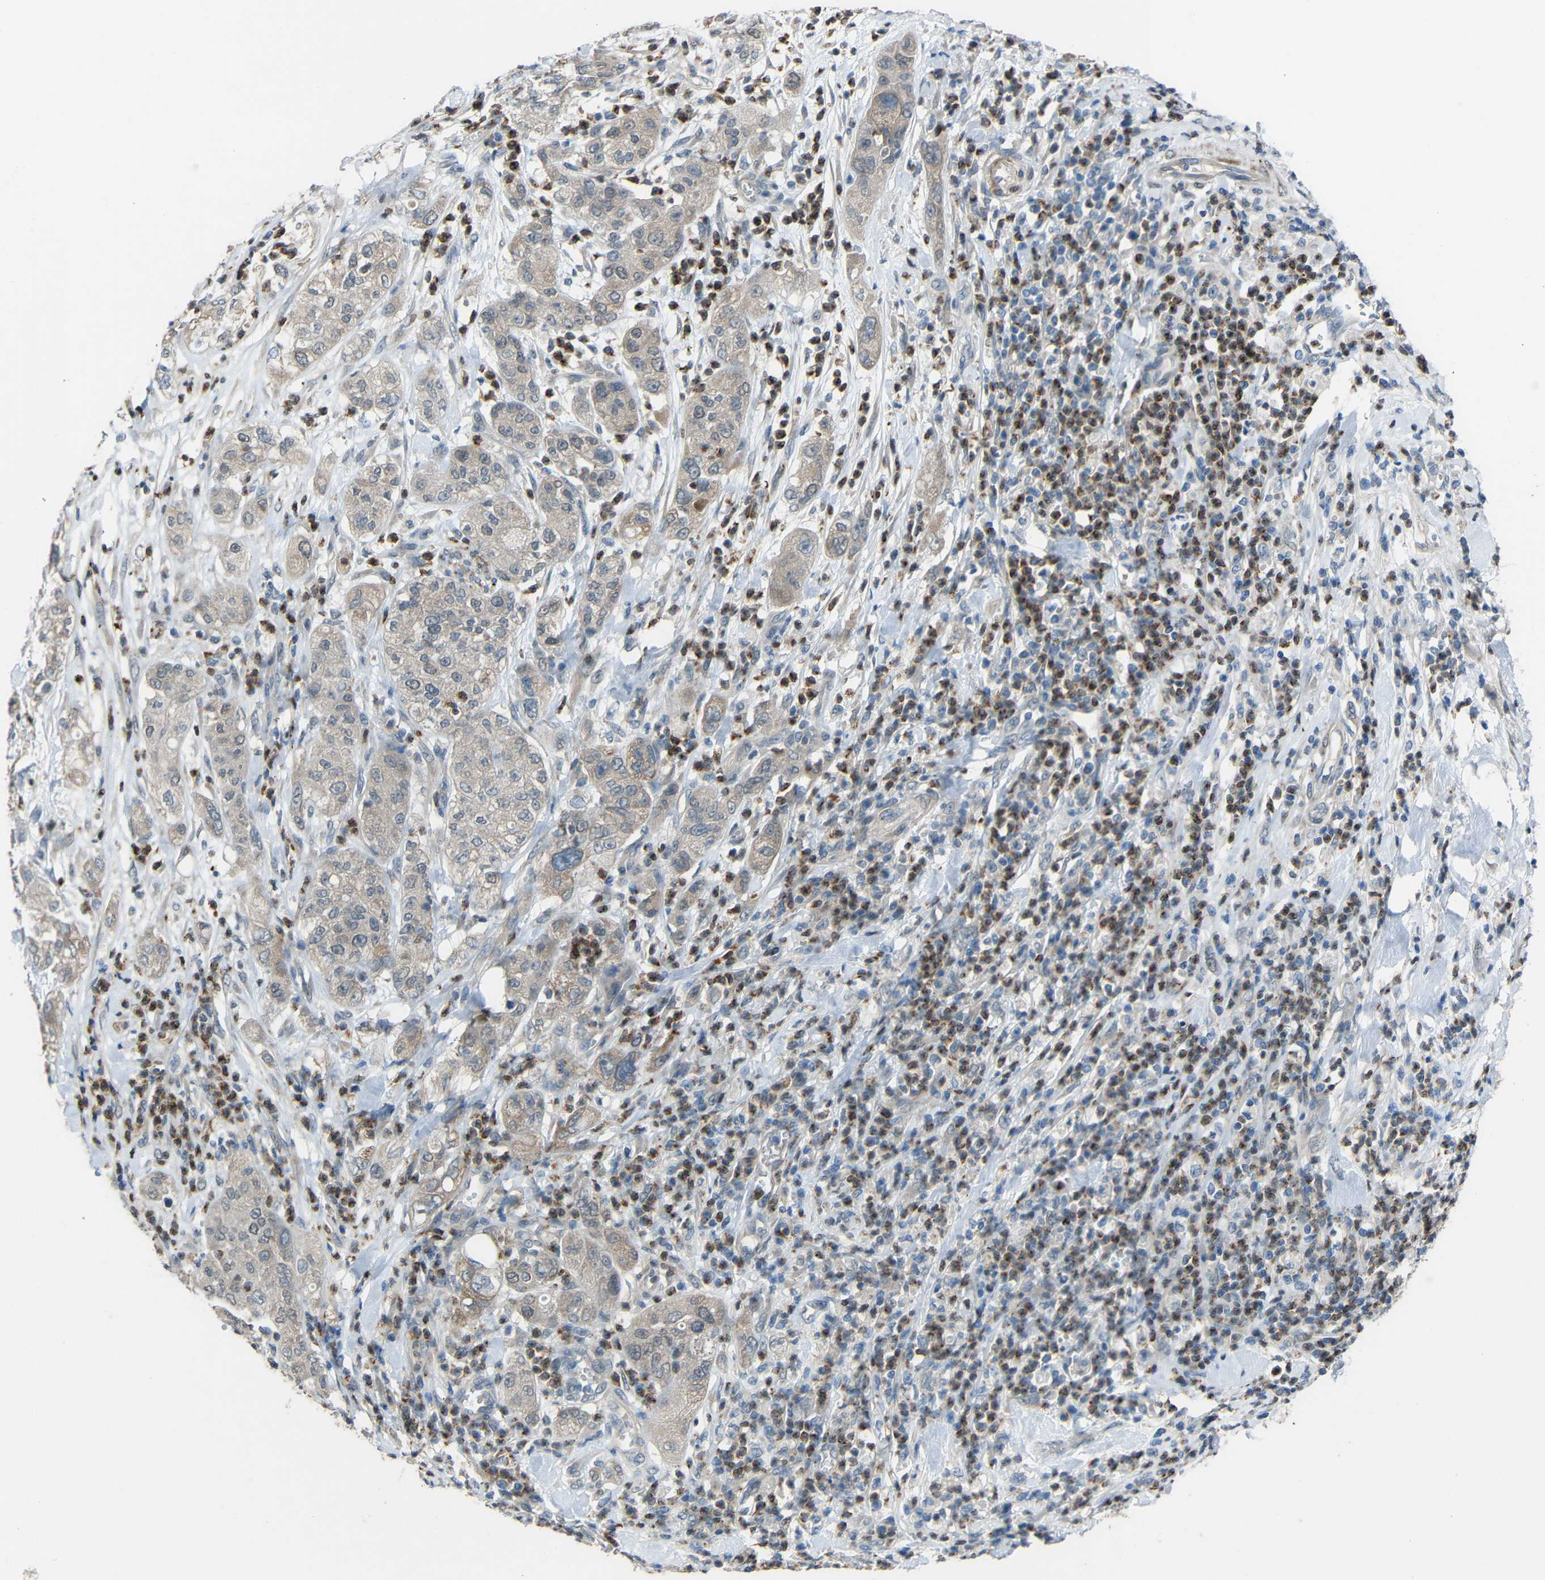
{"staining": {"intensity": "weak", "quantity": ">75%", "location": "cytoplasmic/membranous"}, "tissue": "pancreatic cancer", "cell_type": "Tumor cells", "image_type": "cancer", "snomed": [{"axis": "morphology", "description": "Adenocarcinoma, NOS"}, {"axis": "topography", "description": "Pancreas"}], "caption": "Immunohistochemistry (IHC) (DAB (3,3'-diaminobenzidine)) staining of human adenocarcinoma (pancreatic) reveals weak cytoplasmic/membranous protein staining in about >75% of tumor cells. (brown staining indicates protein expression, while blue staining denotes nuclei).", "gene": "STBD1", "patient": {"sex": "female", "age": 78}}